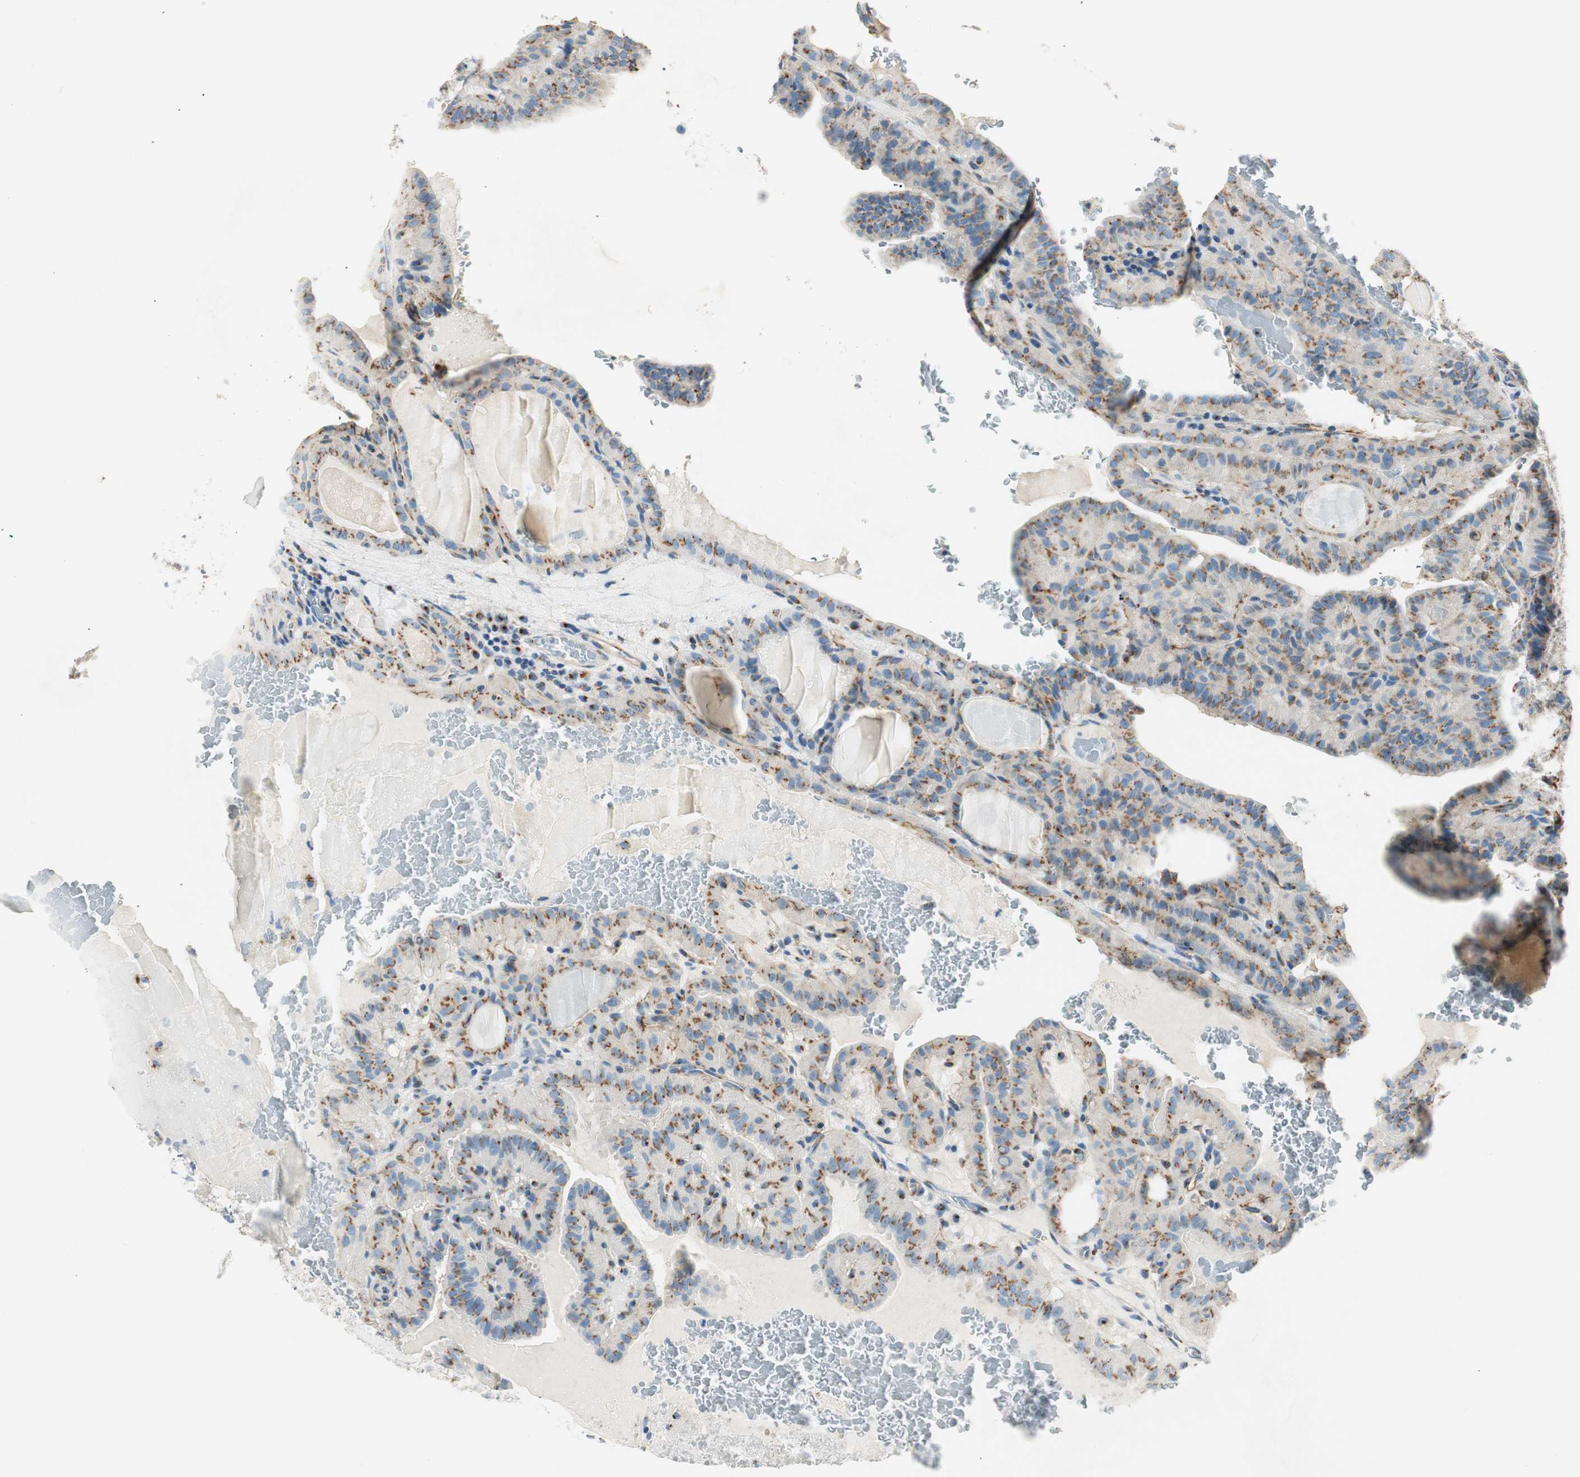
{"staining": {"intensity": "moderate", "quantity": ">75%", "location": "cytoplasmic/membranous"}, "tissue": "thyroid cancer", "cell_type": "Tumor cells", "image_type": "cancer", "snomed": [{"axis": "morphology", "description": "Papillary adenocarcinoma, NOS"}, {"axis": "topography", "description": "Thyroid gland"}], "caption": "The photomicrograph displays a brown stain indicating the presence of a protein in the cytoplasmic/membranous of tumor cells in thyroid cancer.", "gene": "TMF1", "patient": {"sex": "male", "age": 77}}